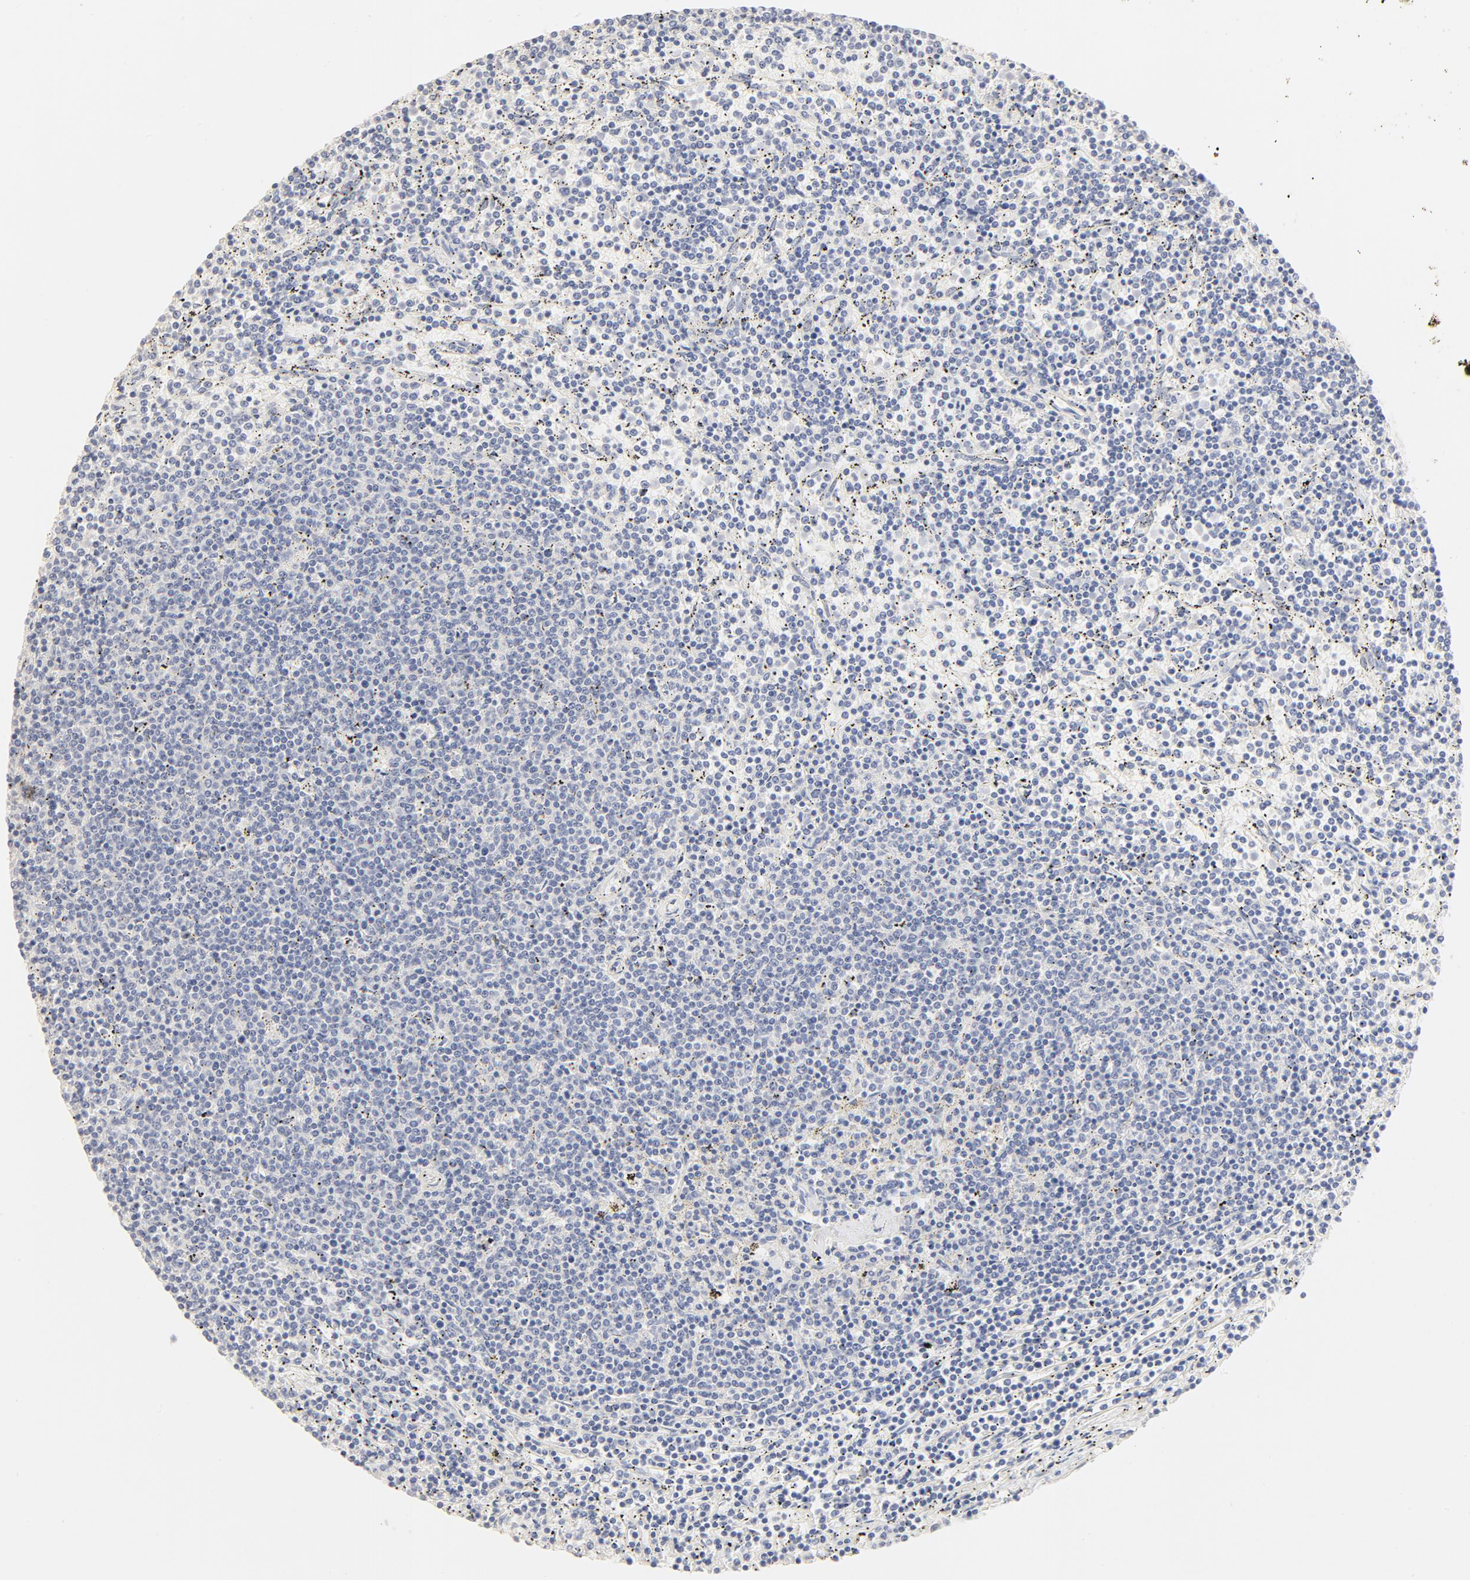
{"staining": {"intensity": "negative", "quantity": "none", "location": "none"}, "tissue": "lymphoma", "cell_type": "Tumor cells", "image_type": "cancer", "snomed": [{"axis": "morphology", "description": "Malignant lymphoma, non-Hodgkin's type, Low grade"}, {"axis": "topography", "description": "Spleen"}], "caption": "Tumor cells show no significant protein positivity in malignant lymphoma, non-Hodgkin's type (low-grade).", "gene": "FCGBP", "patient": {"sex": "female", "age": 50}}